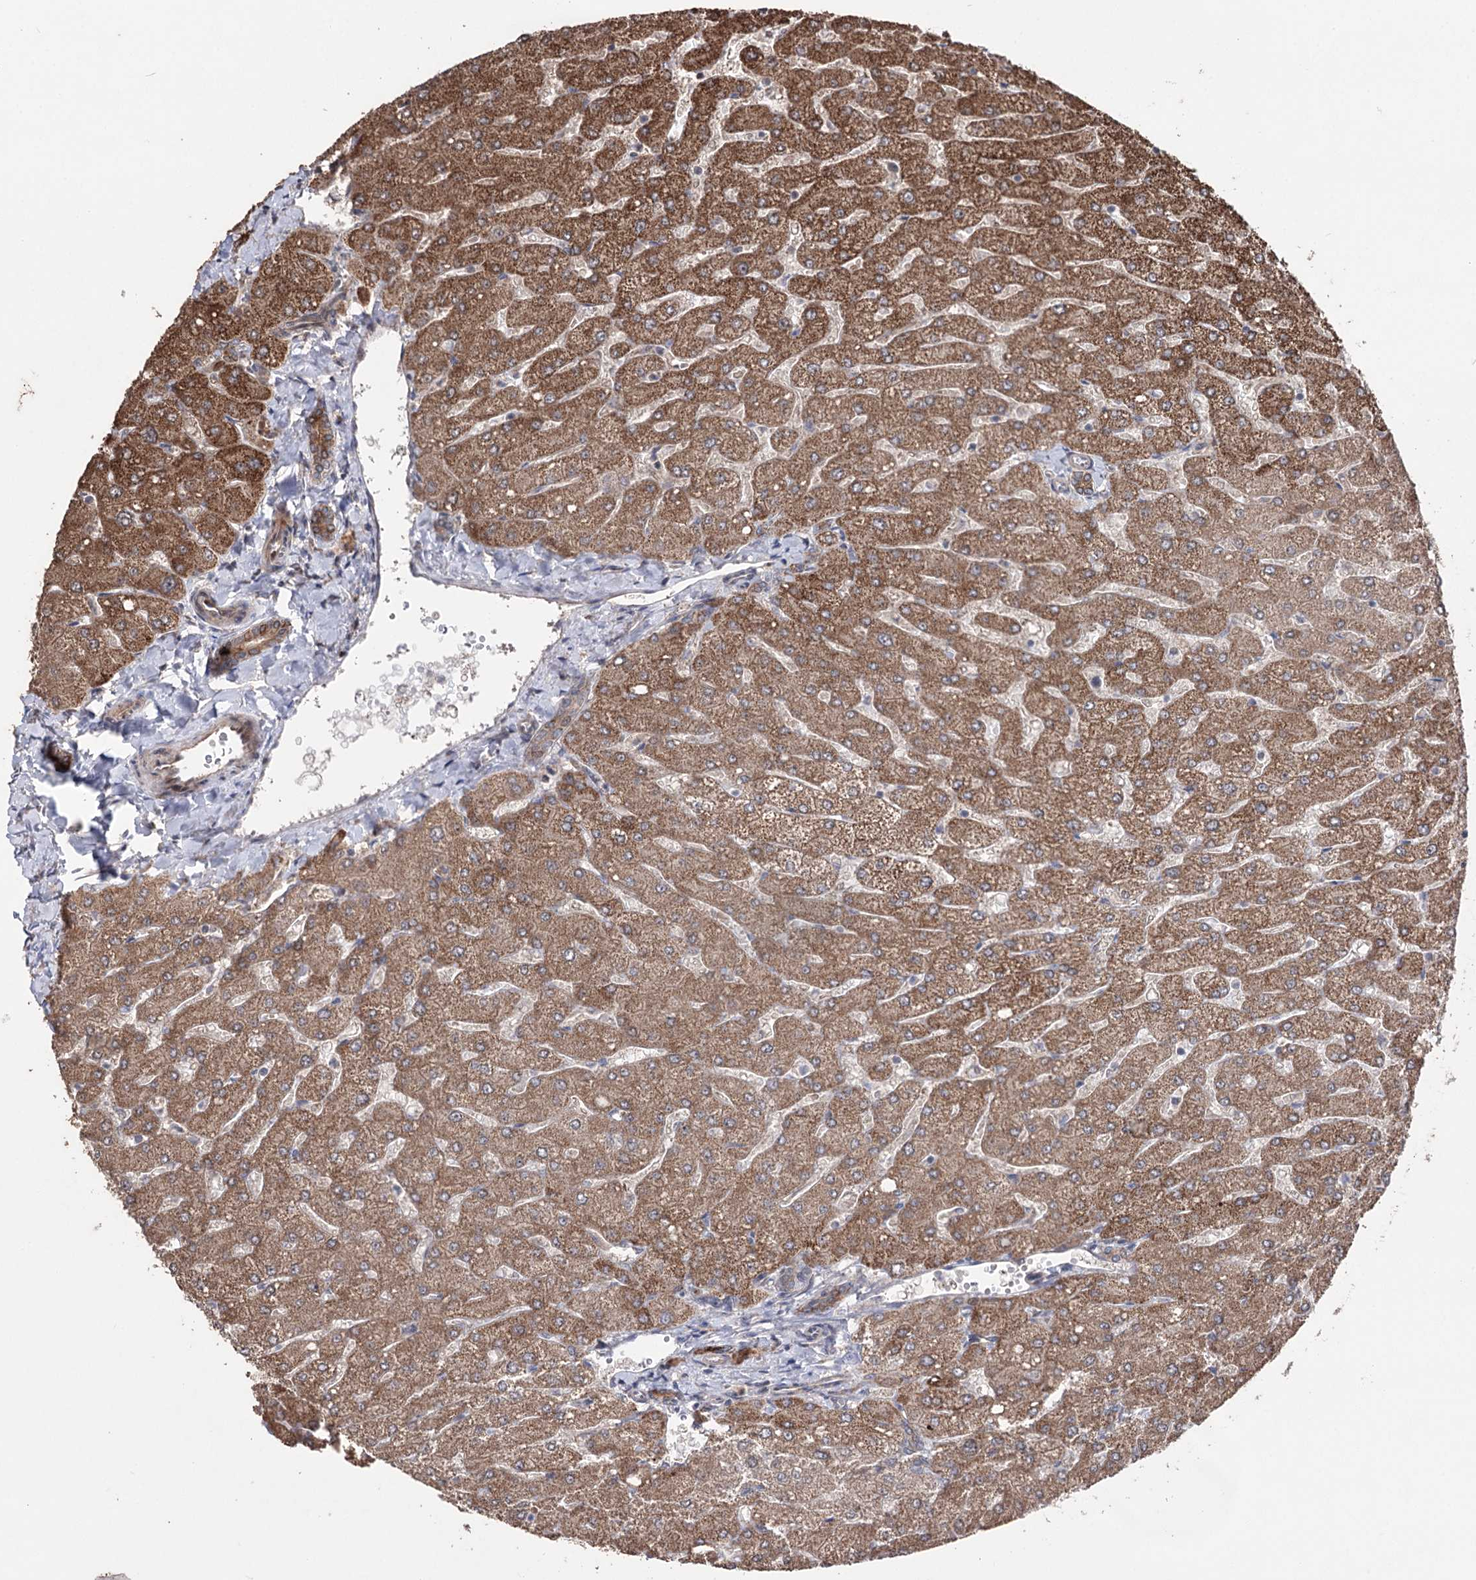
{"staining": {"intensity": "moderate", "quantity": ">75%", "location": "cytoplasmic/membranous"}, "tissue": "liver", "cell_type": "Cholangiocytes", "image_type": "normal", "snomed": [{"axis": "morphology", "description": "Normal tissue, NOS"}, {"axis": "topography", "description": "Liver"}], "caption": "About >75% of cholangiocytes in normal liver show moderate cytoplasmic/membranous protein staining as visualized by brown immunohistochemical staining.", "gene": "CPNE8", "patient": {"sex": "male", "age": 55}}